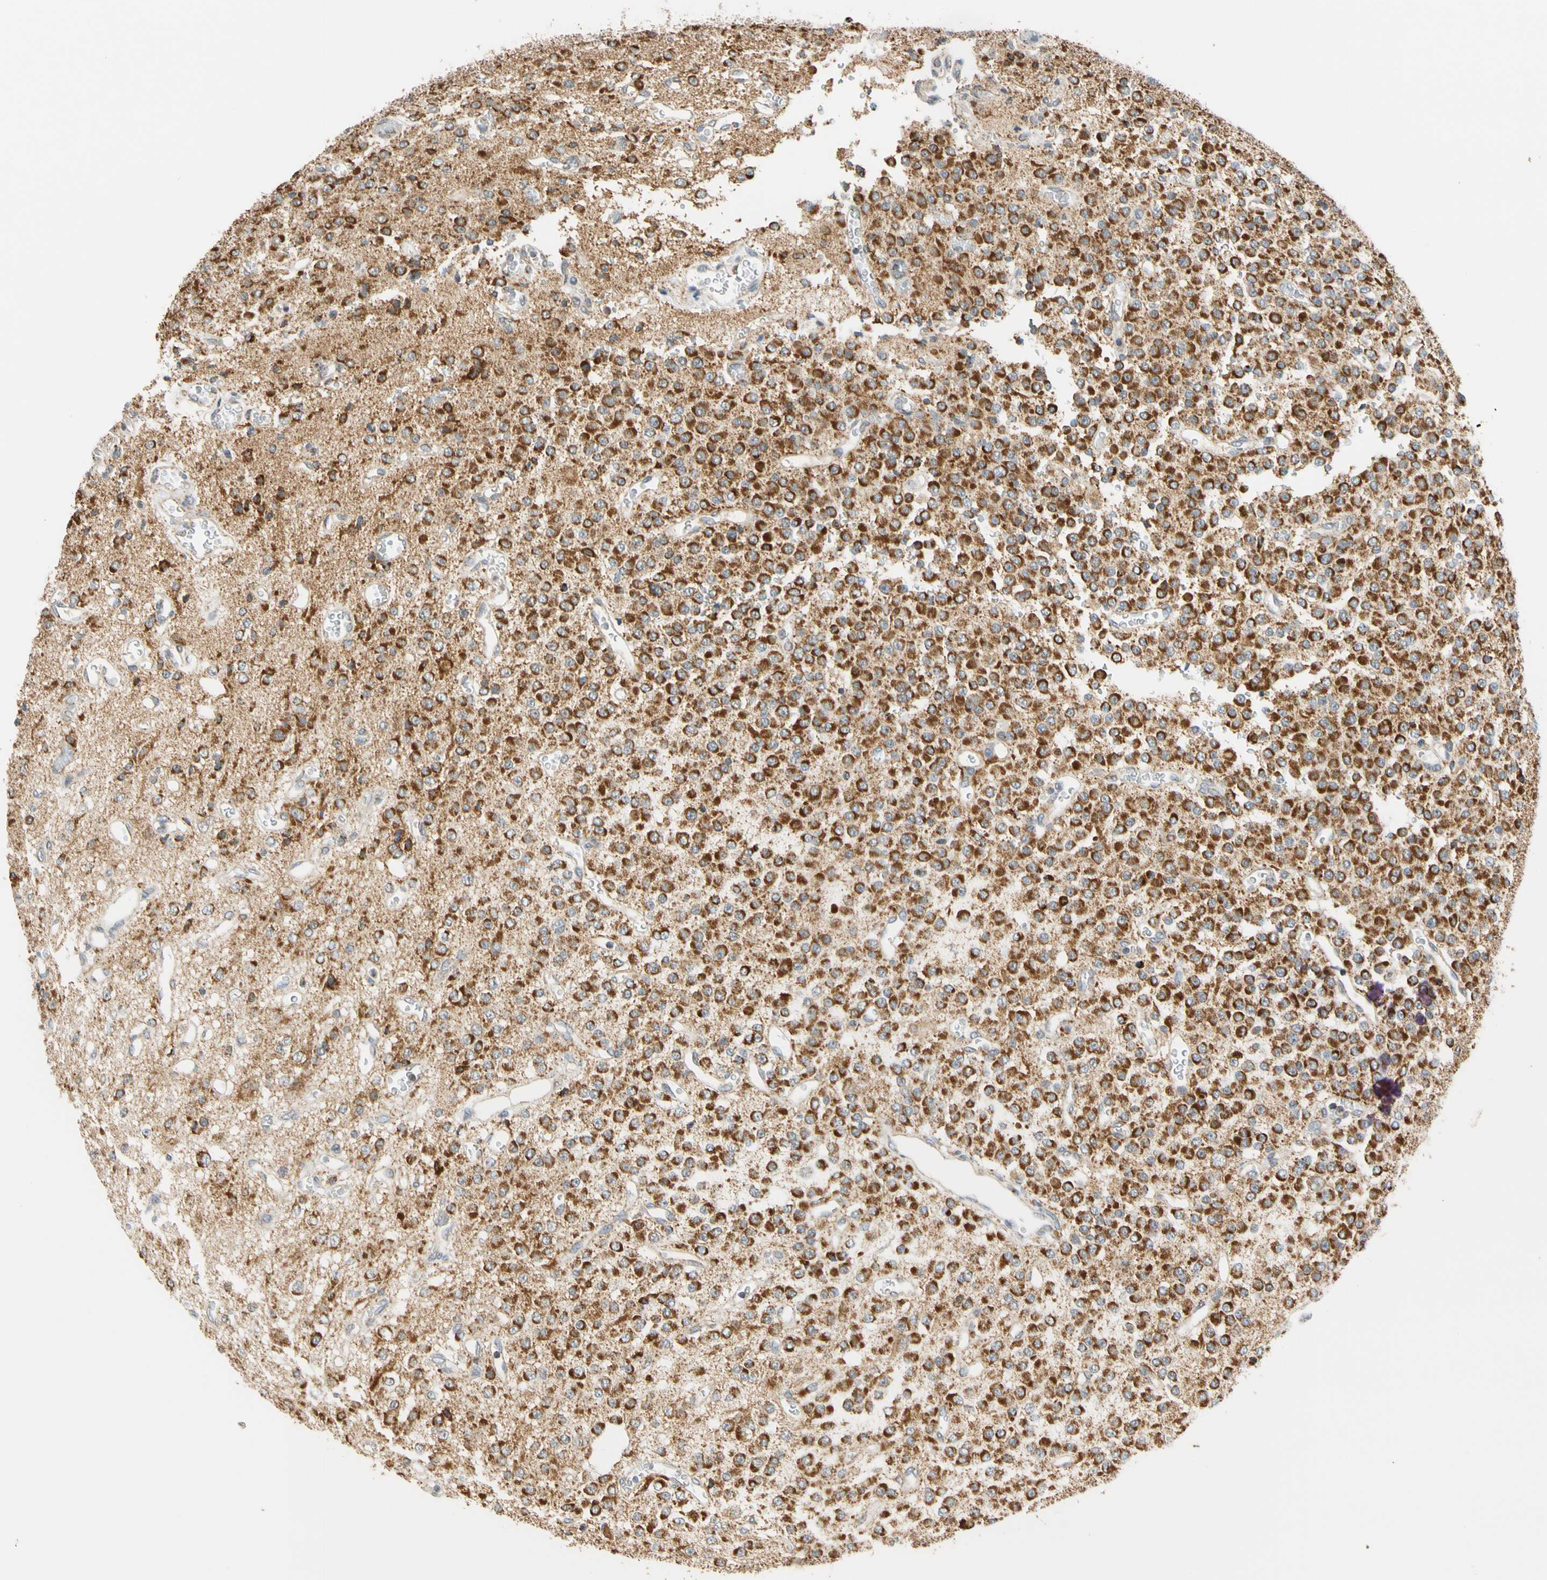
{"staining": {"intensity": "strong", "quantity": ">75%", "location": "cytoplasmic/membranous"}, "tissue": "glioma", "cell_type": "Tumor cells", "image_type": "cancer", "snomed": [{"axis": "morphology", "description": "Glioma, malignant, Low grade"}, {"axis": "topography", "description": "Brain"}], "caption": "A high amount of strong cytoplasmic/membranous positivity is present in about >75% of tumor cells in low-grade glioma (malignant) tissue.", "gene": "SFXN3", "patient": {"sex": "male", "age": 38}}